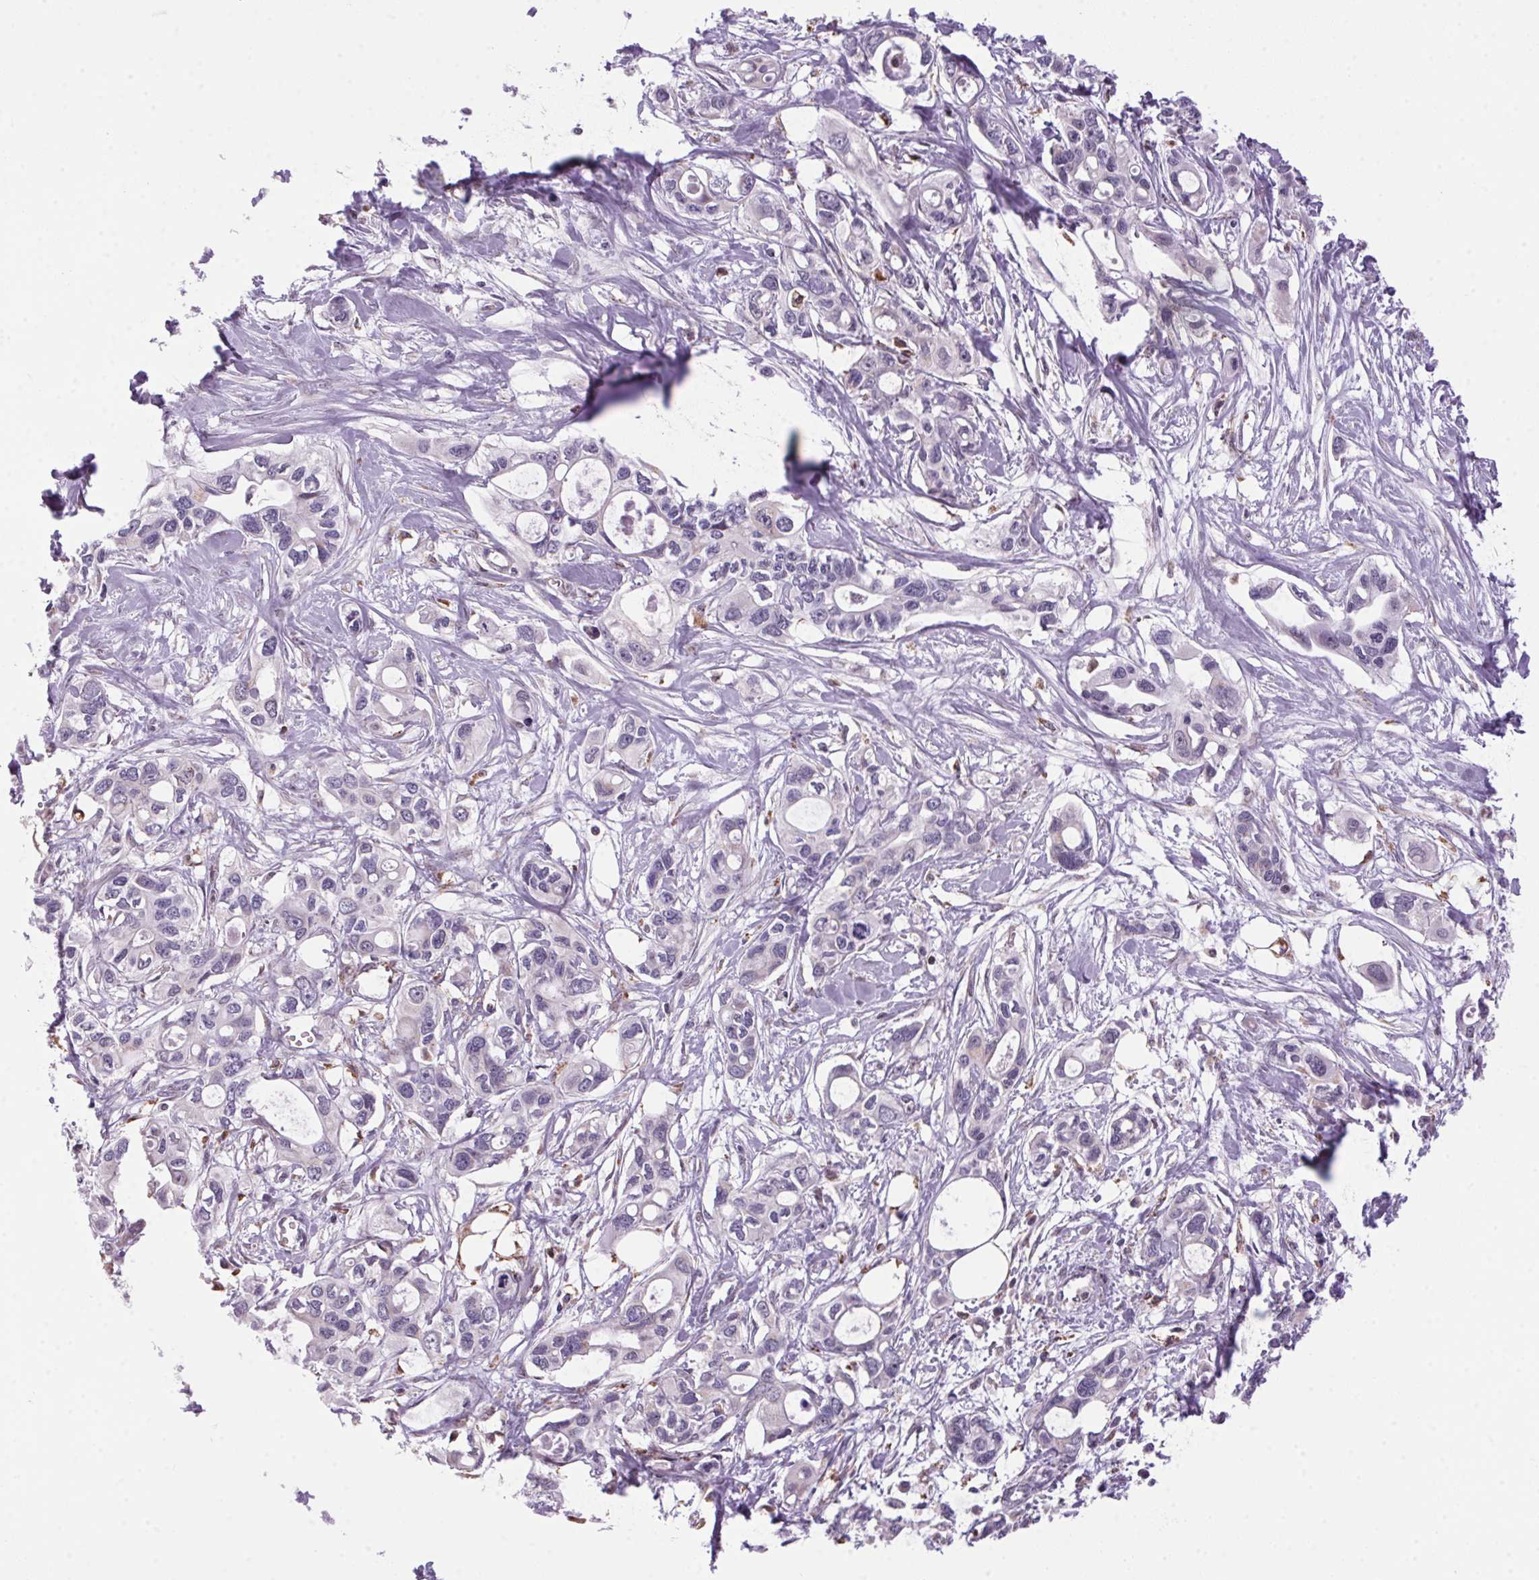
{"staining": {"intensity": "negative", "quantity": "none", "location": "none"}, "tissue": "pancreatic cancer", "cell_type": "Tumor cells", "image_type": "cancer", "snomed": [{"axis": "morphology", "description": "Adenocarcinoma, NOS"}, {"axis": "topography", "description": "Pancreas"}], "caption": "Histopathology image shows no protein positivity in tumor cells of pancreatic cancer tissue.", "gene": "AKR1E2", "patient": {"sex": "male", "age": 60}}